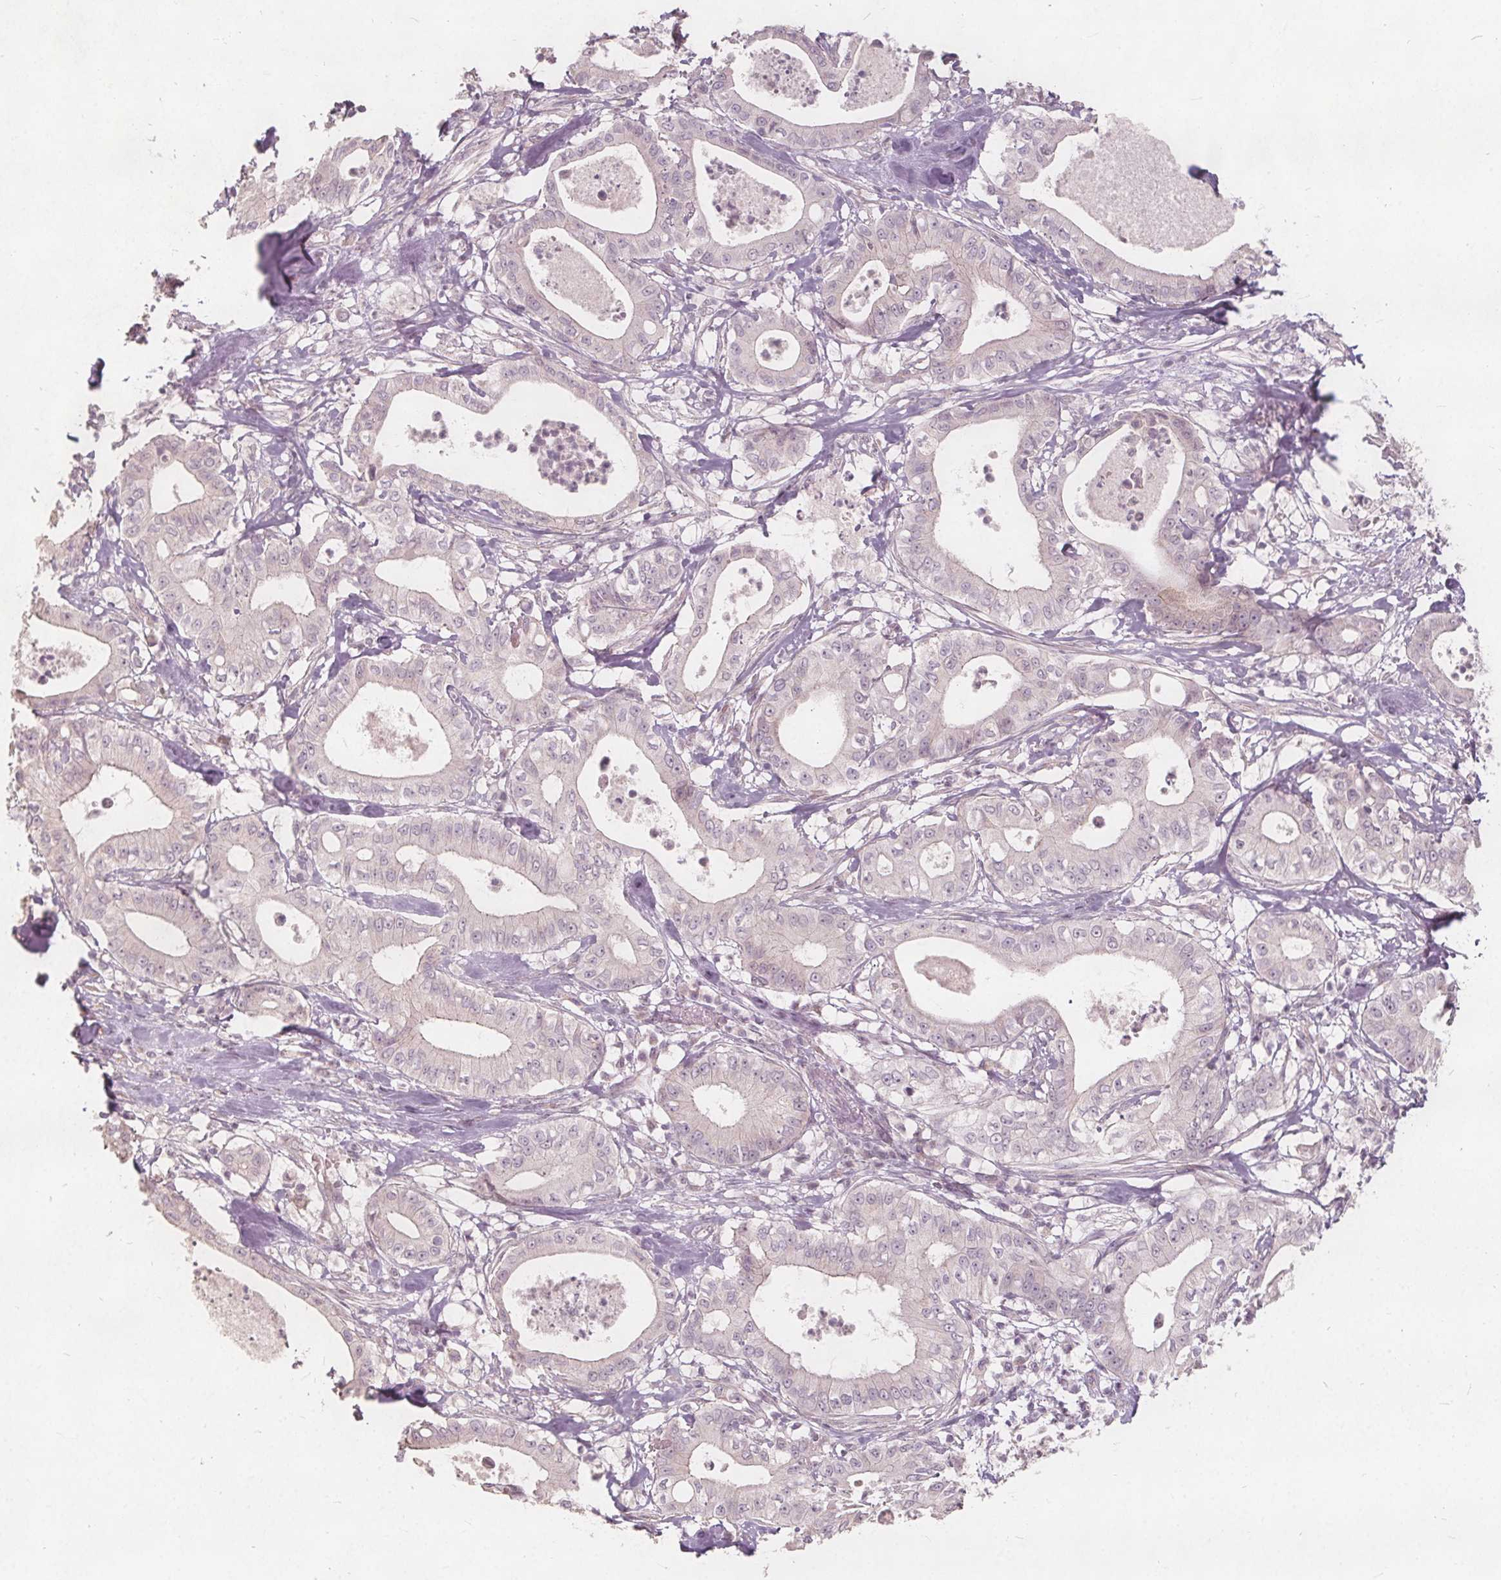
{"staining": {"intensity": "negative", "quantity": "none", "location": "none"}, "tissue": "pancreatic cancer", "cell_type": "Tumor cells", "image_type": "cancer", "snomed": [{"axis": "morphology", "description": "Adenocarcinoma, NOS"}, {"axis": "topography", "description": "Pancreas"}], "caption": "Photomicrograph shows no significant protein expression in tumor cells of pancreatic cancer.", "gene": "PTPRT", "patient": {"sex": "male", "age": 71}}